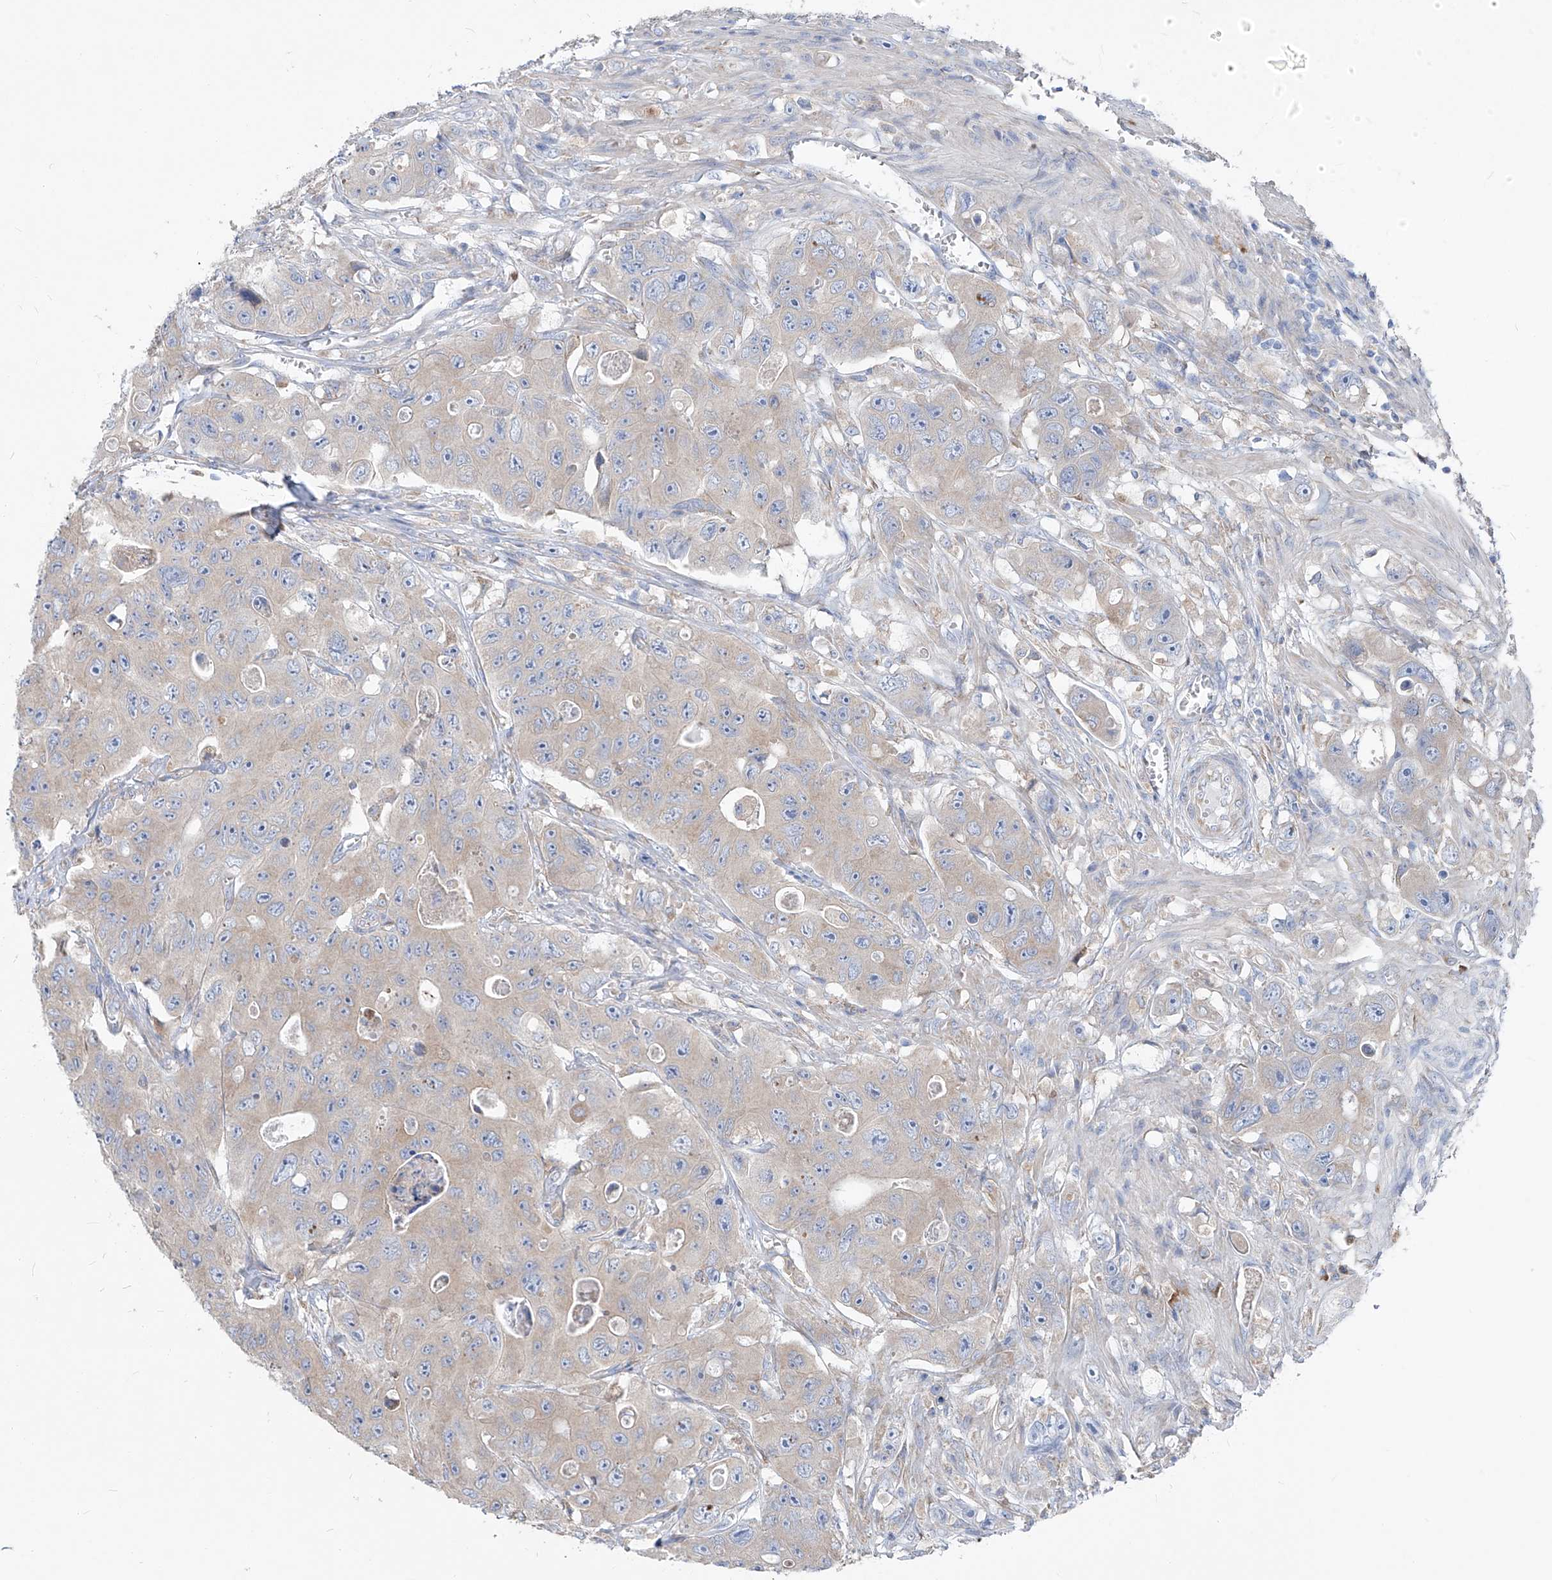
{"staining": {"intensity": "weak", "quantity": "<25%", "location": "cytoplasmic/membranous"}, "tissue": "colorectal cancer", "cell_type": "Tumor cells", "image_type": "cancer", "snomed": [{"axis": "morphology", "description": "Adenocarcinoma, NOS"}, {"axis": "topography", "description": "Colon"}], "caption": "This is an IHC histopathology image of colorectal cancer (adenocarcinoma). There is no expression in tumor cells.", "gene": "UFL1", "patient": {"sex": "female", "age": 46}}